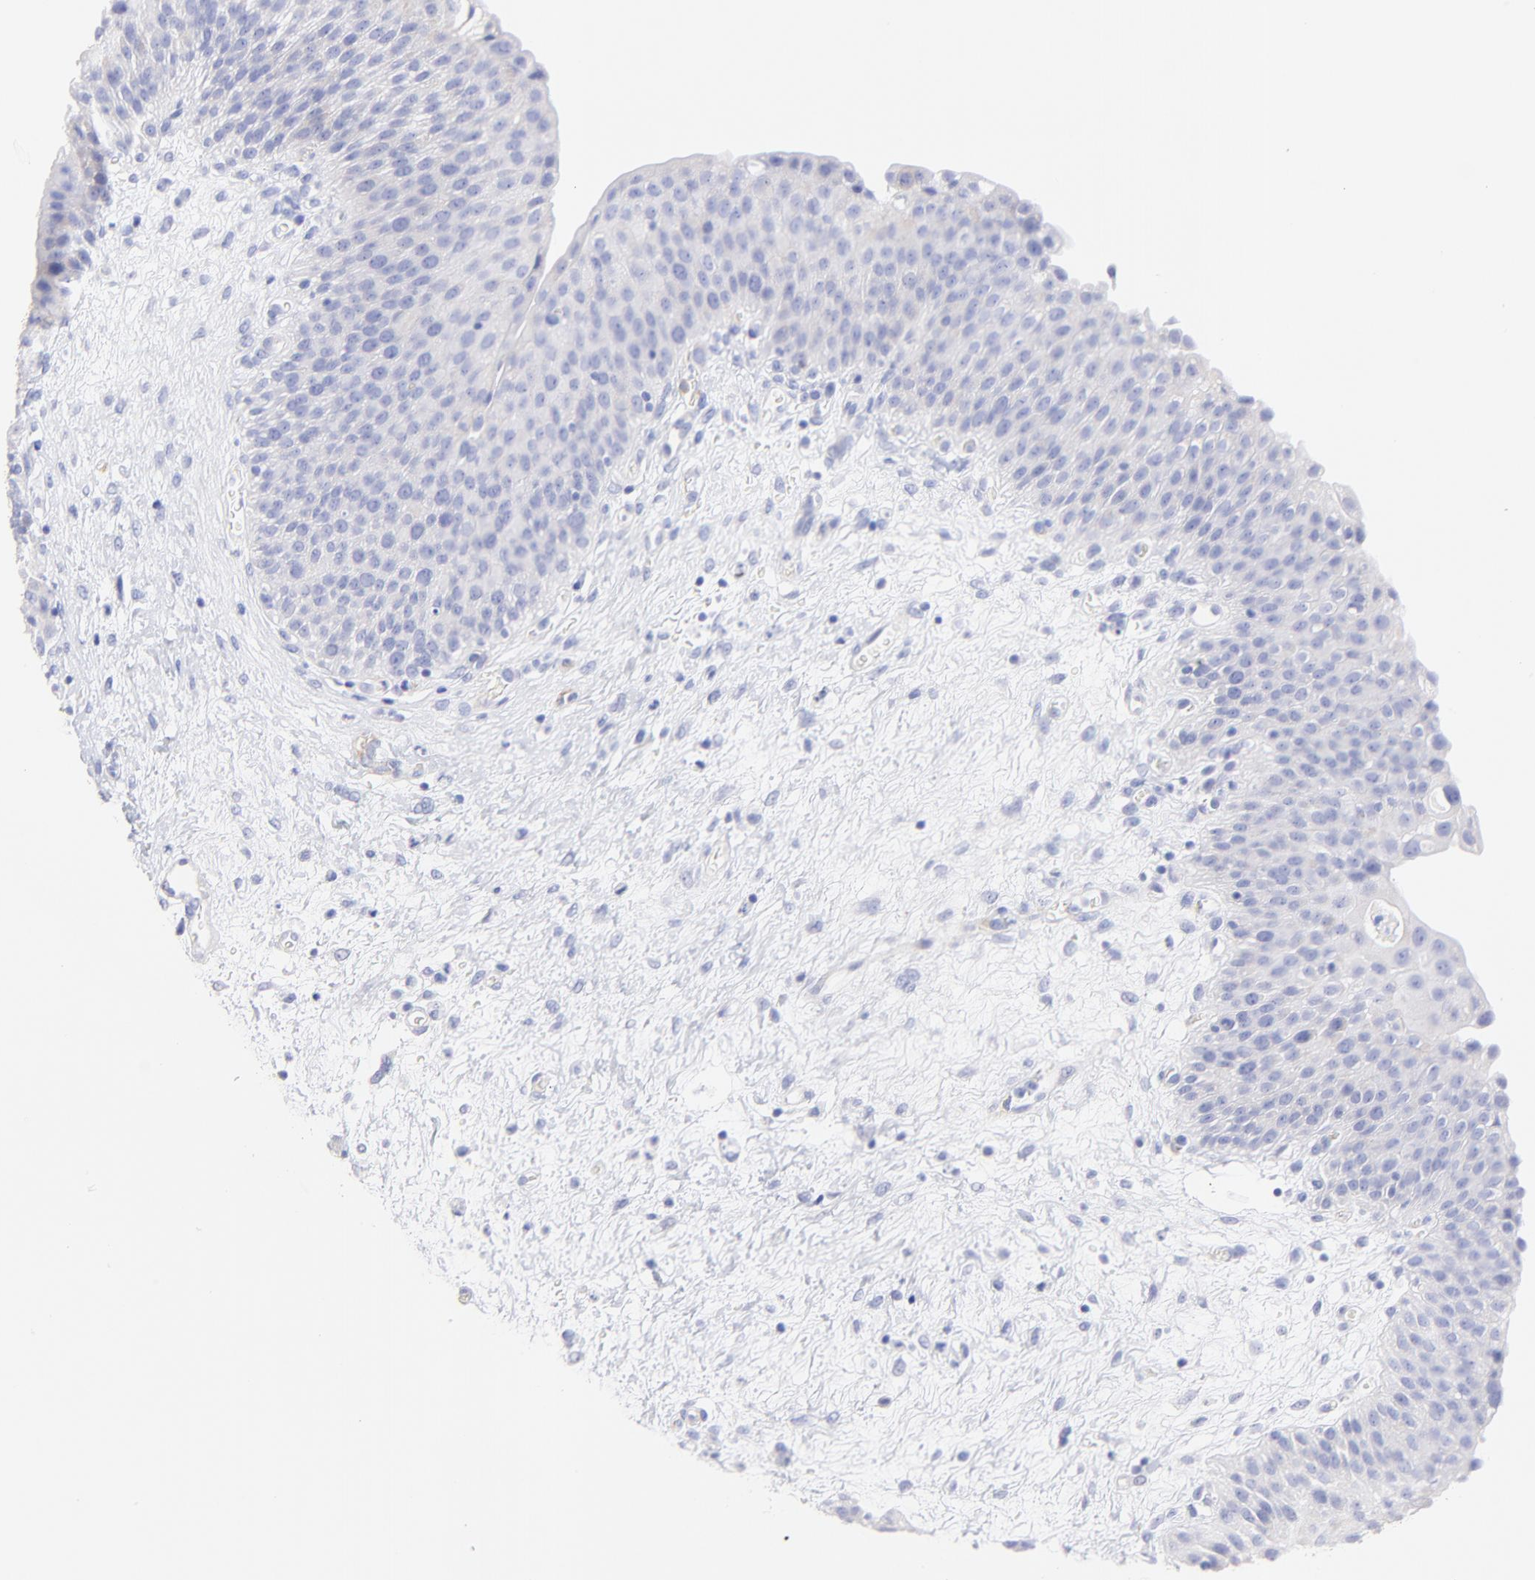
{"staining": {"intensity": "weak", "quantity": "<25%", "location": "cytoplasmic/membranous"}, "tissue": "urinary bladder", "cell_type": "Urothelial cells", "image_type": "normal", "snomed": [{"axis": "morphology", "description": "Normal tissue, NOS"}, {"axis": "morphology", "description": "Dysplasia, NOS"}, {"axis": "topography", "description": "Urinary bladder"}], "caption": "DAB (3,3'-diaminobenzidine) immunohistochemical staining of benign human urinary bladder displays no significant positivity in urothelial cells.", "gene": "C1QTNF6", "patient": {"sex": "male", "age": 35}}